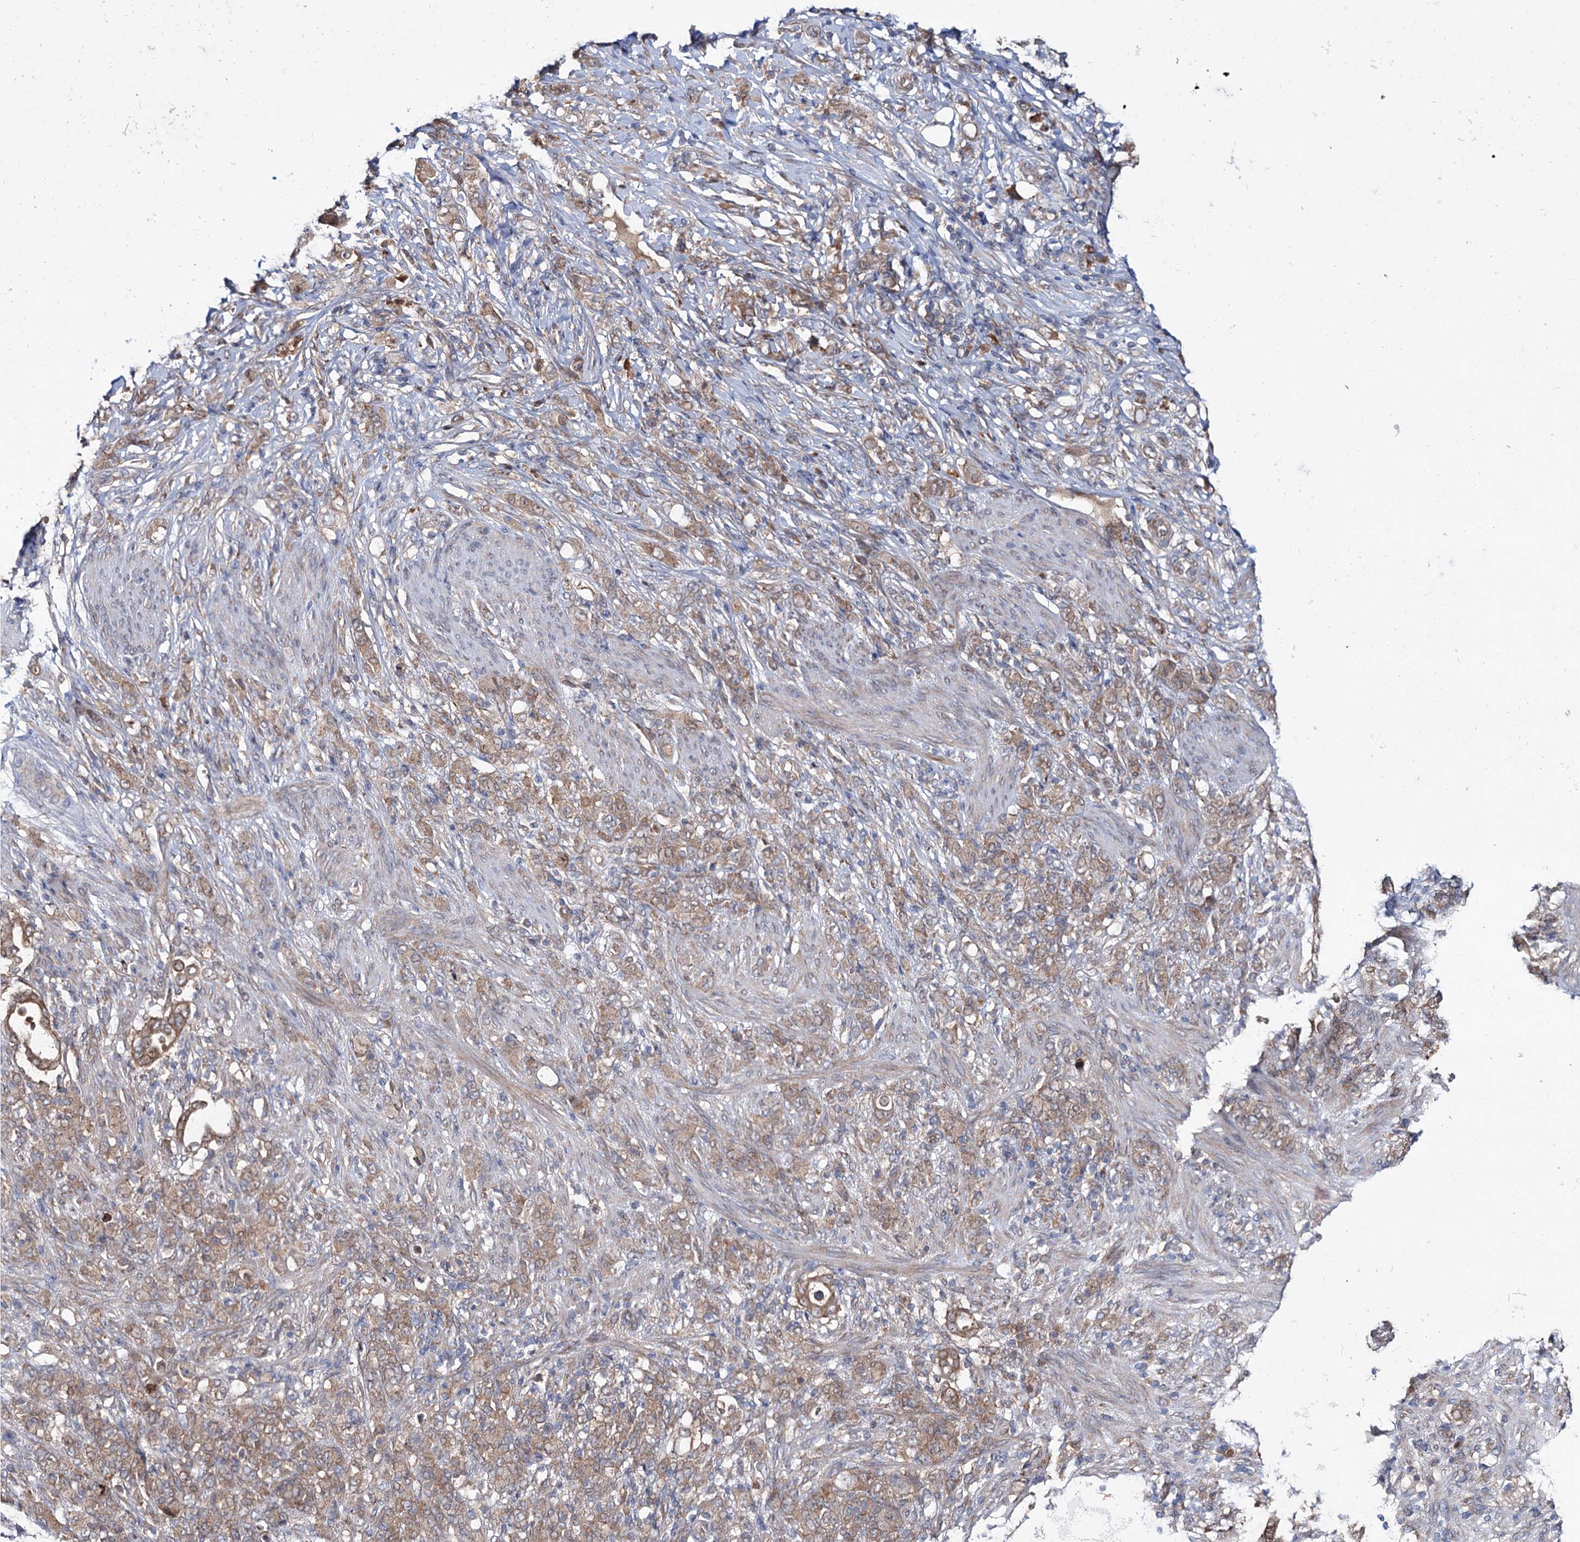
{"staining": {"intensity": "weak", "quantity": ">75%", "location": "cytoplasmic/membranous"}, "tissue": "stomach cancer", "cell_type": "Tumor cells", "image_type": "cancer", "snomed": [{"axis": "morphology", "description": "Adenocarcinoma, NOS"}, {"axis": "topography", "description": "Stomach"}], "caption": "Protein staining displays weak cytoplasmic/membranous staining in about >75% of tumor cells in stomach cancer (adenocarcinoma). Ihc stains the protein in brown and the nuclei are stained blue.", "gene": "PTPN3", "patient": {"sex": "female", "age": 79}}